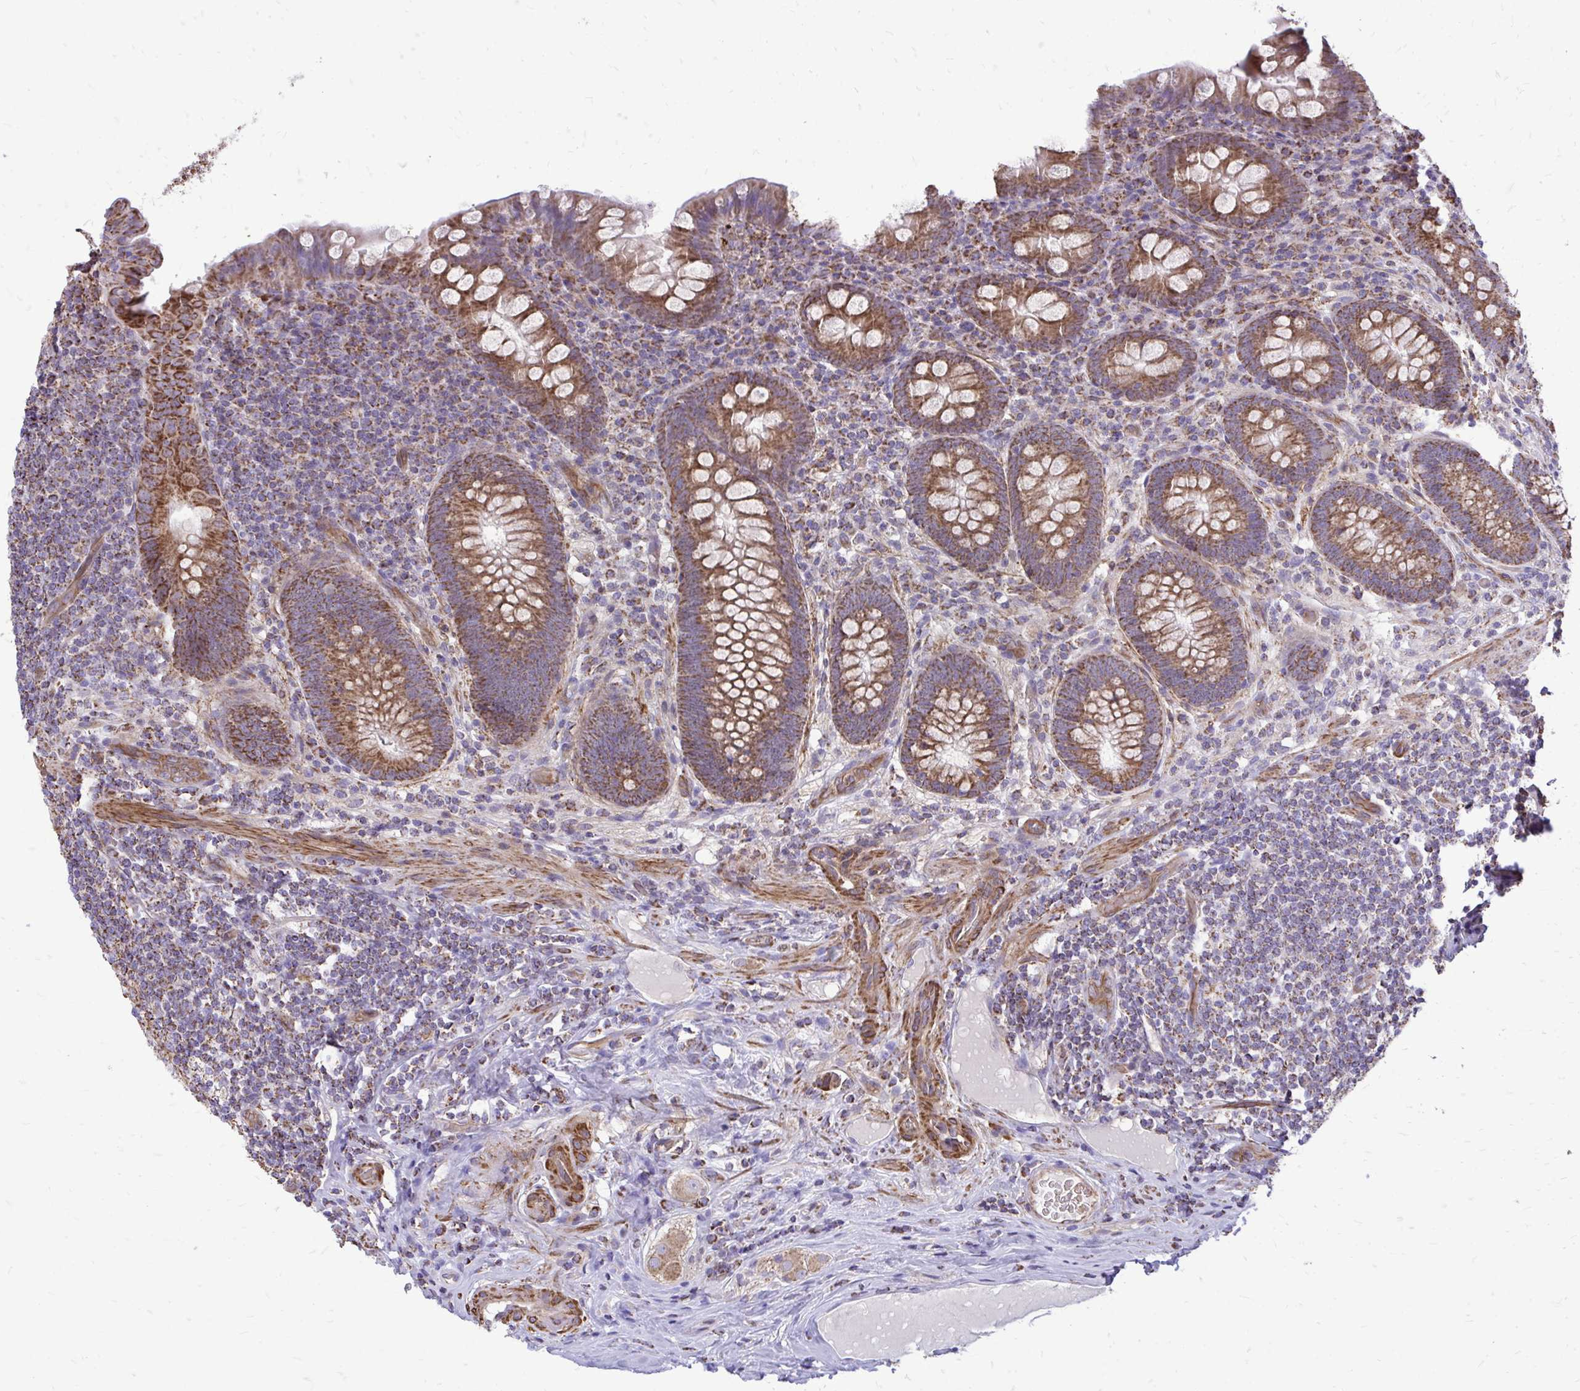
{"staining": {"intensity": "moderate", "quantity": ">75%", "location": "cytoplasmic/membranous"}, "tissue": "appendix", "cell_type": "Glandular cells", "image_type": "normal", "snomed": [{"axis": "morphology", "description": "Normal tissue, NOS"}, {"axis": "topography", "description": "Appendix"}], "caption": "Normal appendix reveals moderate cytoplasmic/membranous staining in about >75% of glandular cells.", "gene": "UBE2C", "patient": {"sex": "male", "age": 71}}